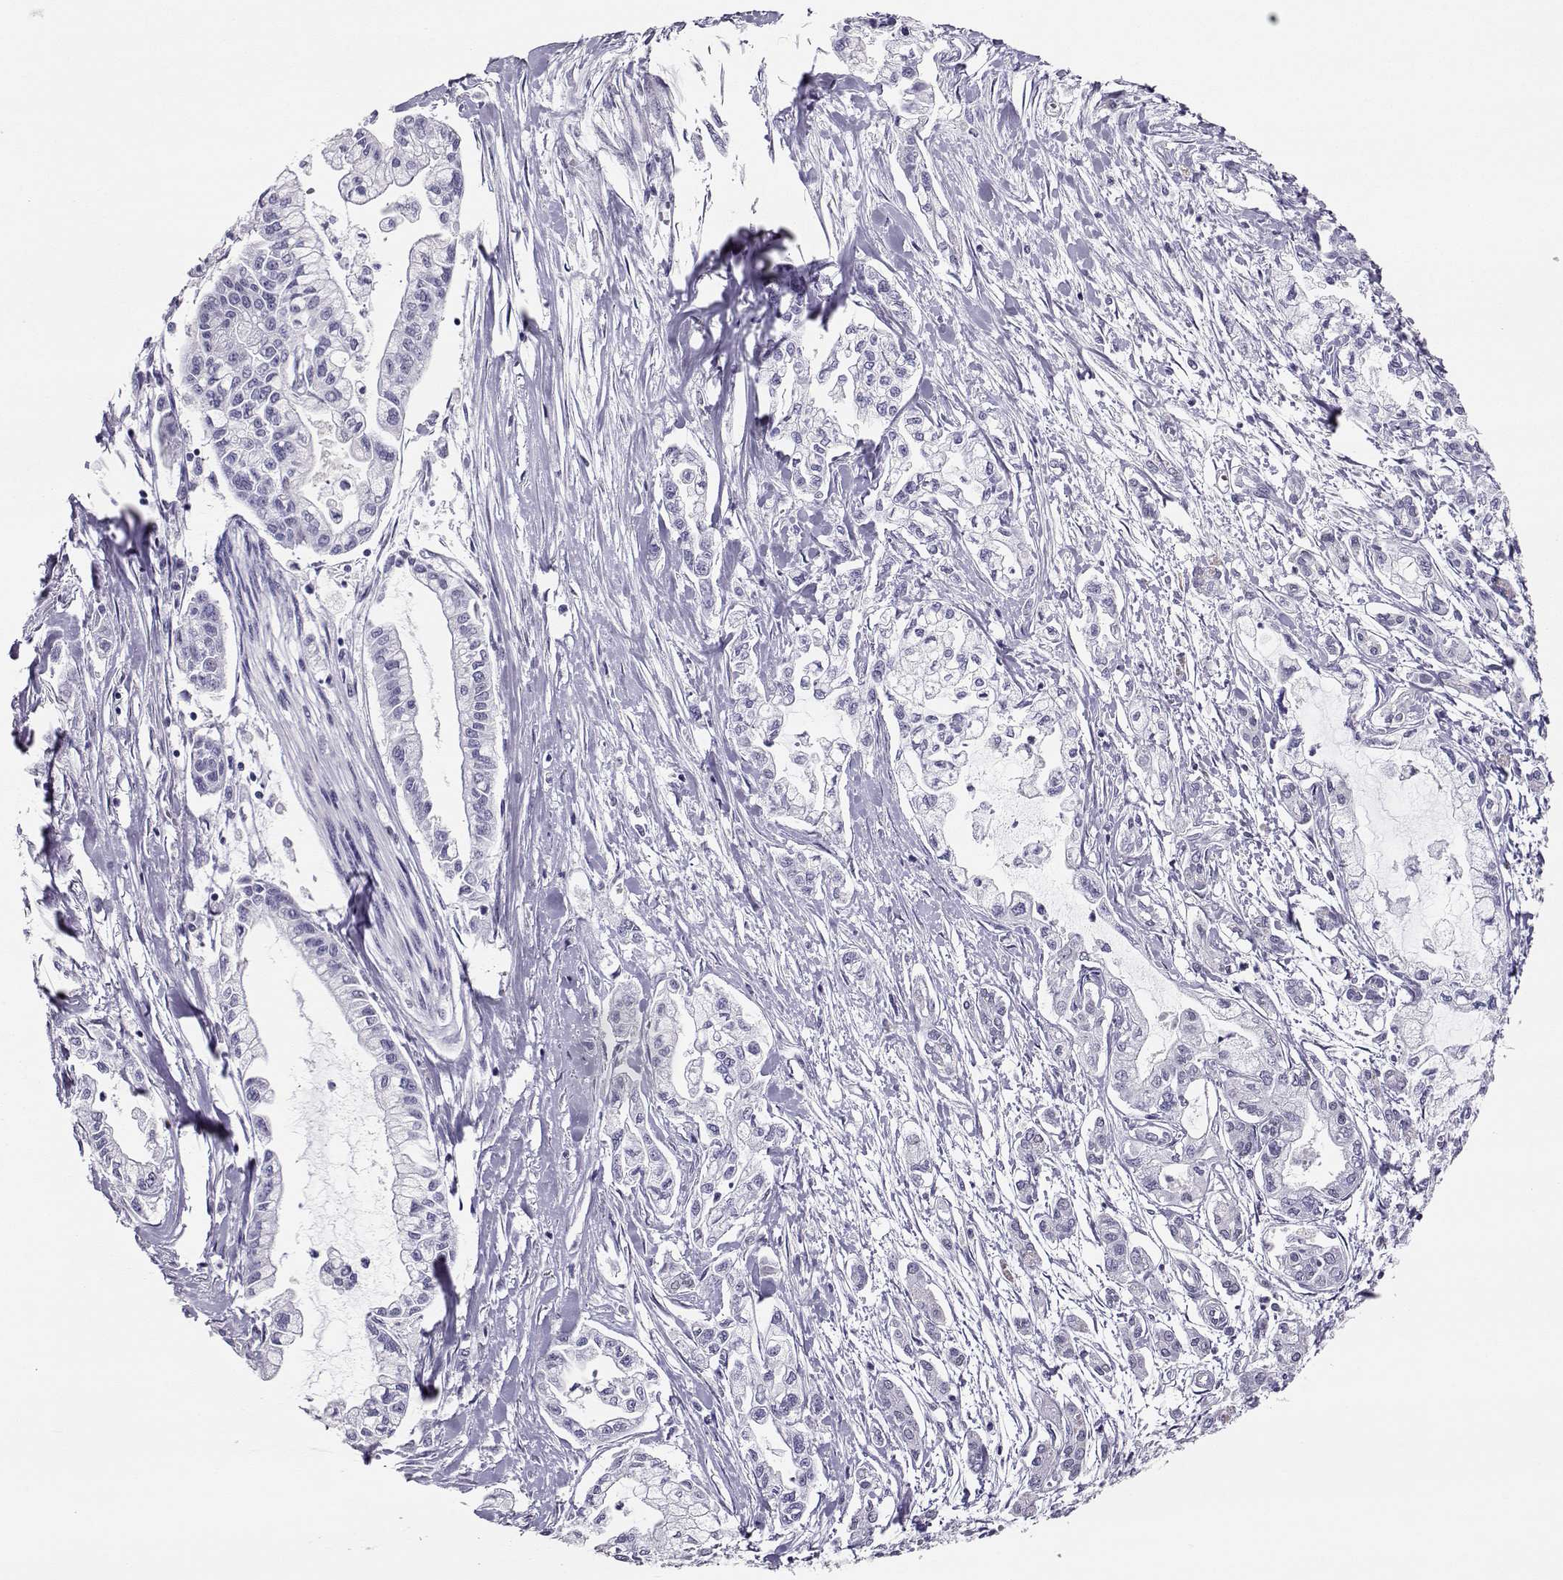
{"staining": {"intensity": "negative", "quantity": "none", "location": "none"}, "tissue": "pancreatic cancer", "cell_type": "Tumor cells", "image_type": "cancer", "snomed": [{"axis": "morphology", "description": "Adenocarcinoma, NOS"}, {"axis": "topography", "description": "Pancreas"}], "caption": "The histopathology image demonstrates no staining of tumor cells in pancreatic adenocarcinoma.", "gene": "POLI", "patient": {"sex": "male", "age": 54}}